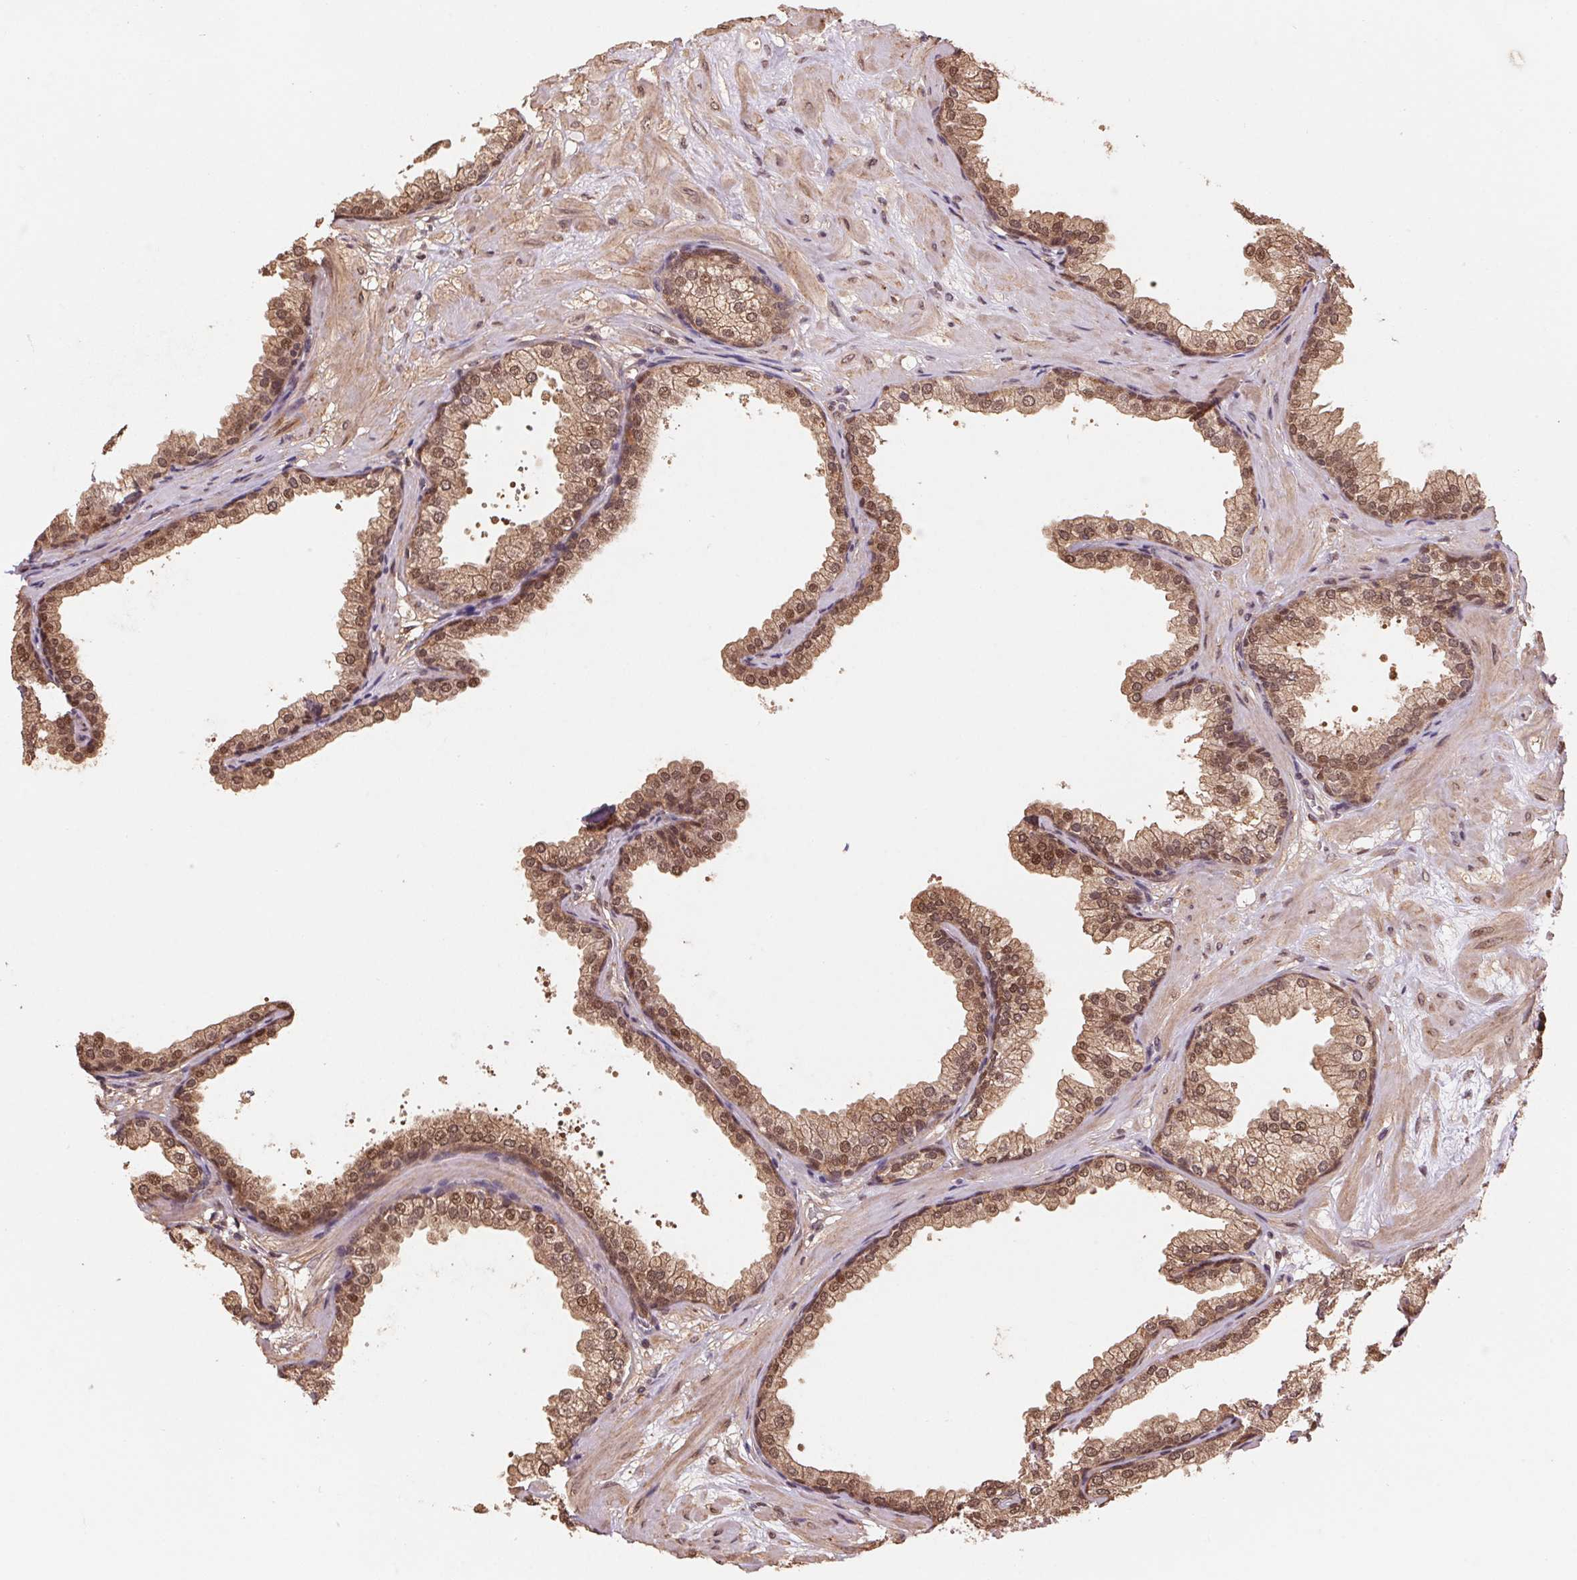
{"staining": {"intensity": "moderate", "quantity": ">75%", "location": "cytoplasmic/membranous,nuclear"}, "tissue": "prostate", "cell_type": "Glandular cells", "image_type": "normal", "snomed": [{"axis": "morphology", "description": "Normal tissue, NOS"}, {"axis": "topography", "description": "Prostate"}], "caption": "Immunohistochemical staining of unremarkable prostate shows medium levels of moderate cytoplasmic/membranous,nuclear expression in approximately >75% of glandular cells. (DAB (3,3'-diaminobenzidine) IHC with brightfield microscopy, high magnification).", "gene": "CUTA", "patient": {"sex": "male", "age": 37}}